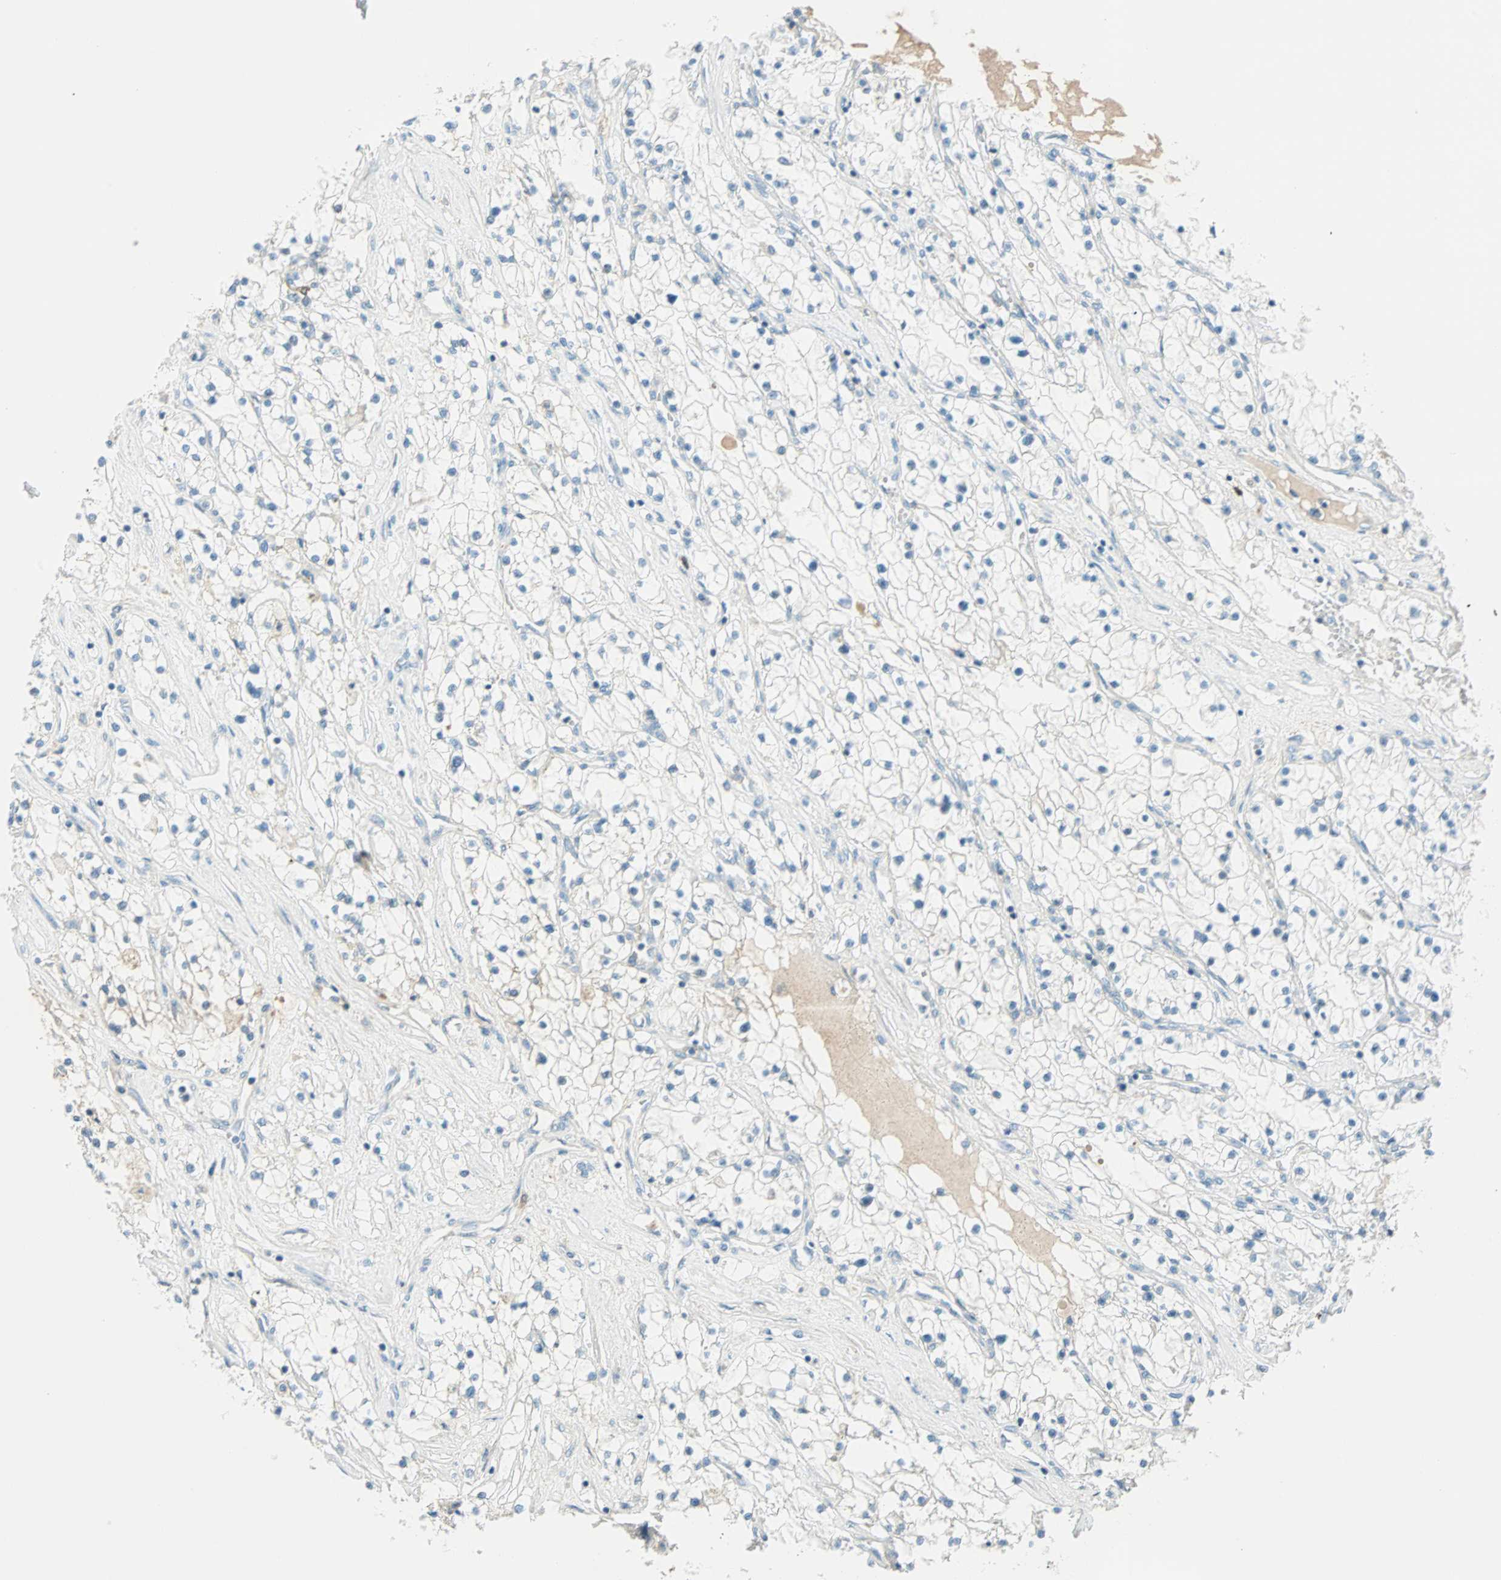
{"staining": {"intensity": "negative", "quantity": "none", "location": "none"}, "tissue": "renal cancer", "cell_type": "Tumor cells", "image_type": "cancer", "snomed": [{"axis": "morphology", "description": "Adenocarcinoma, NOS"}, {"axis": "topography", "description": "Kidney"}], "caption": "An image of human renal cancer is negative for staining in tumor cells. Brightfield microscopy of immunohistochemistry stained with DAB (3,3'-diaminobenzidine) (brown) and hematoxylin (blue), captured at high magnification.", "gene": "PTTG1", "patient": {"sex": "male", "age": 68}}